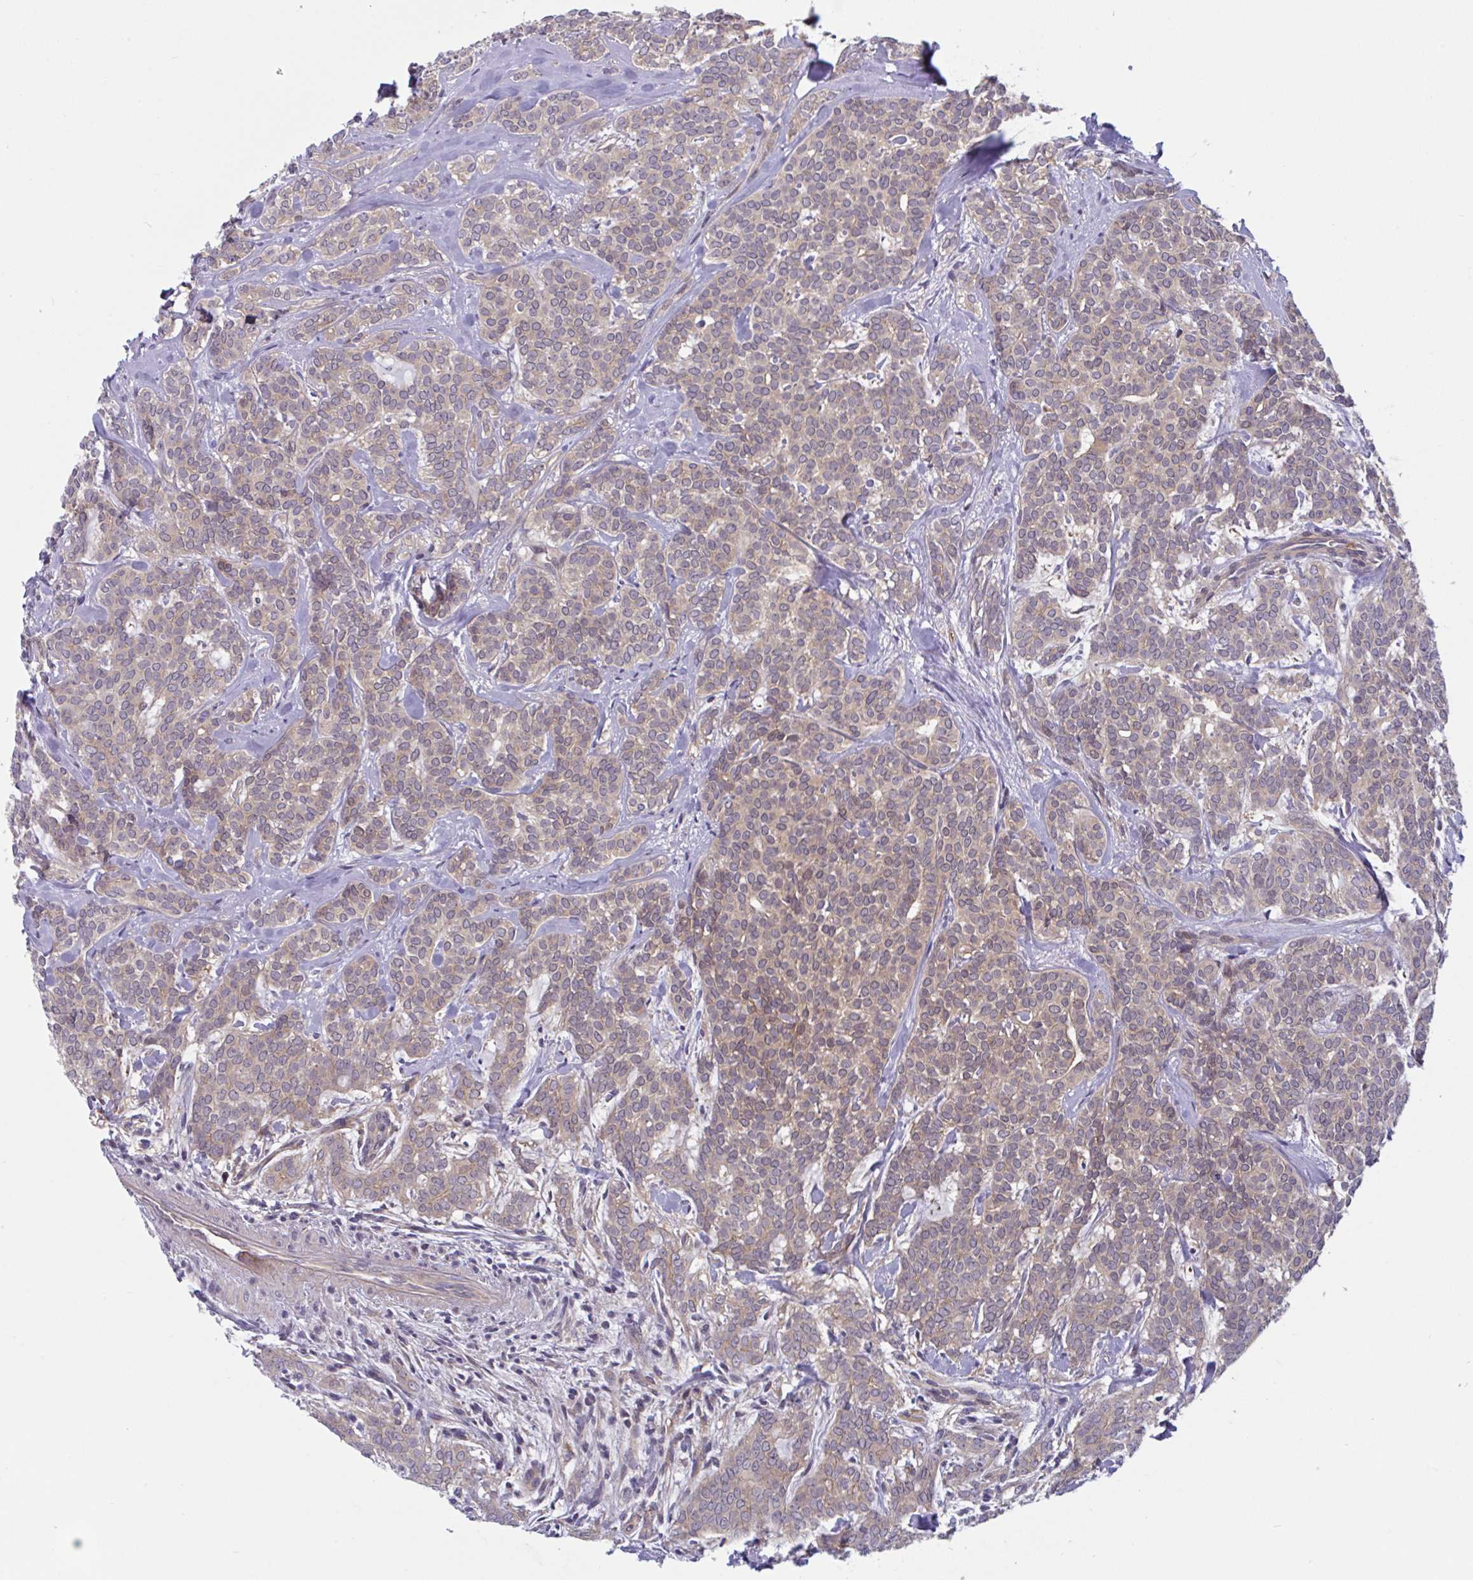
{"staining": {"intensity": "weak", "quantity": "25%-75%", "location": "cytoplasmic/membranous,nuclear"}, "tissue": "head and neck cancer", "cell_type": "Tumor cells", "image_type": "cancer", "snomed": [{"axis": "morphology", "description": "Adenocarcinoma, NOS"}, {"axis": "topography", "description": "Head-Neck"}], "caption": "DAB (3,3'-diaminobenzidine) immunohistochemical staining of head and neck adenocarcinoma demonstrates weak cytoplasmic/membranous and nuclear protein positivity in approximately 25%-75% of tumor cells.", "gene": "LMNTD2", "patient": {"sex": "female", "age": 57}}